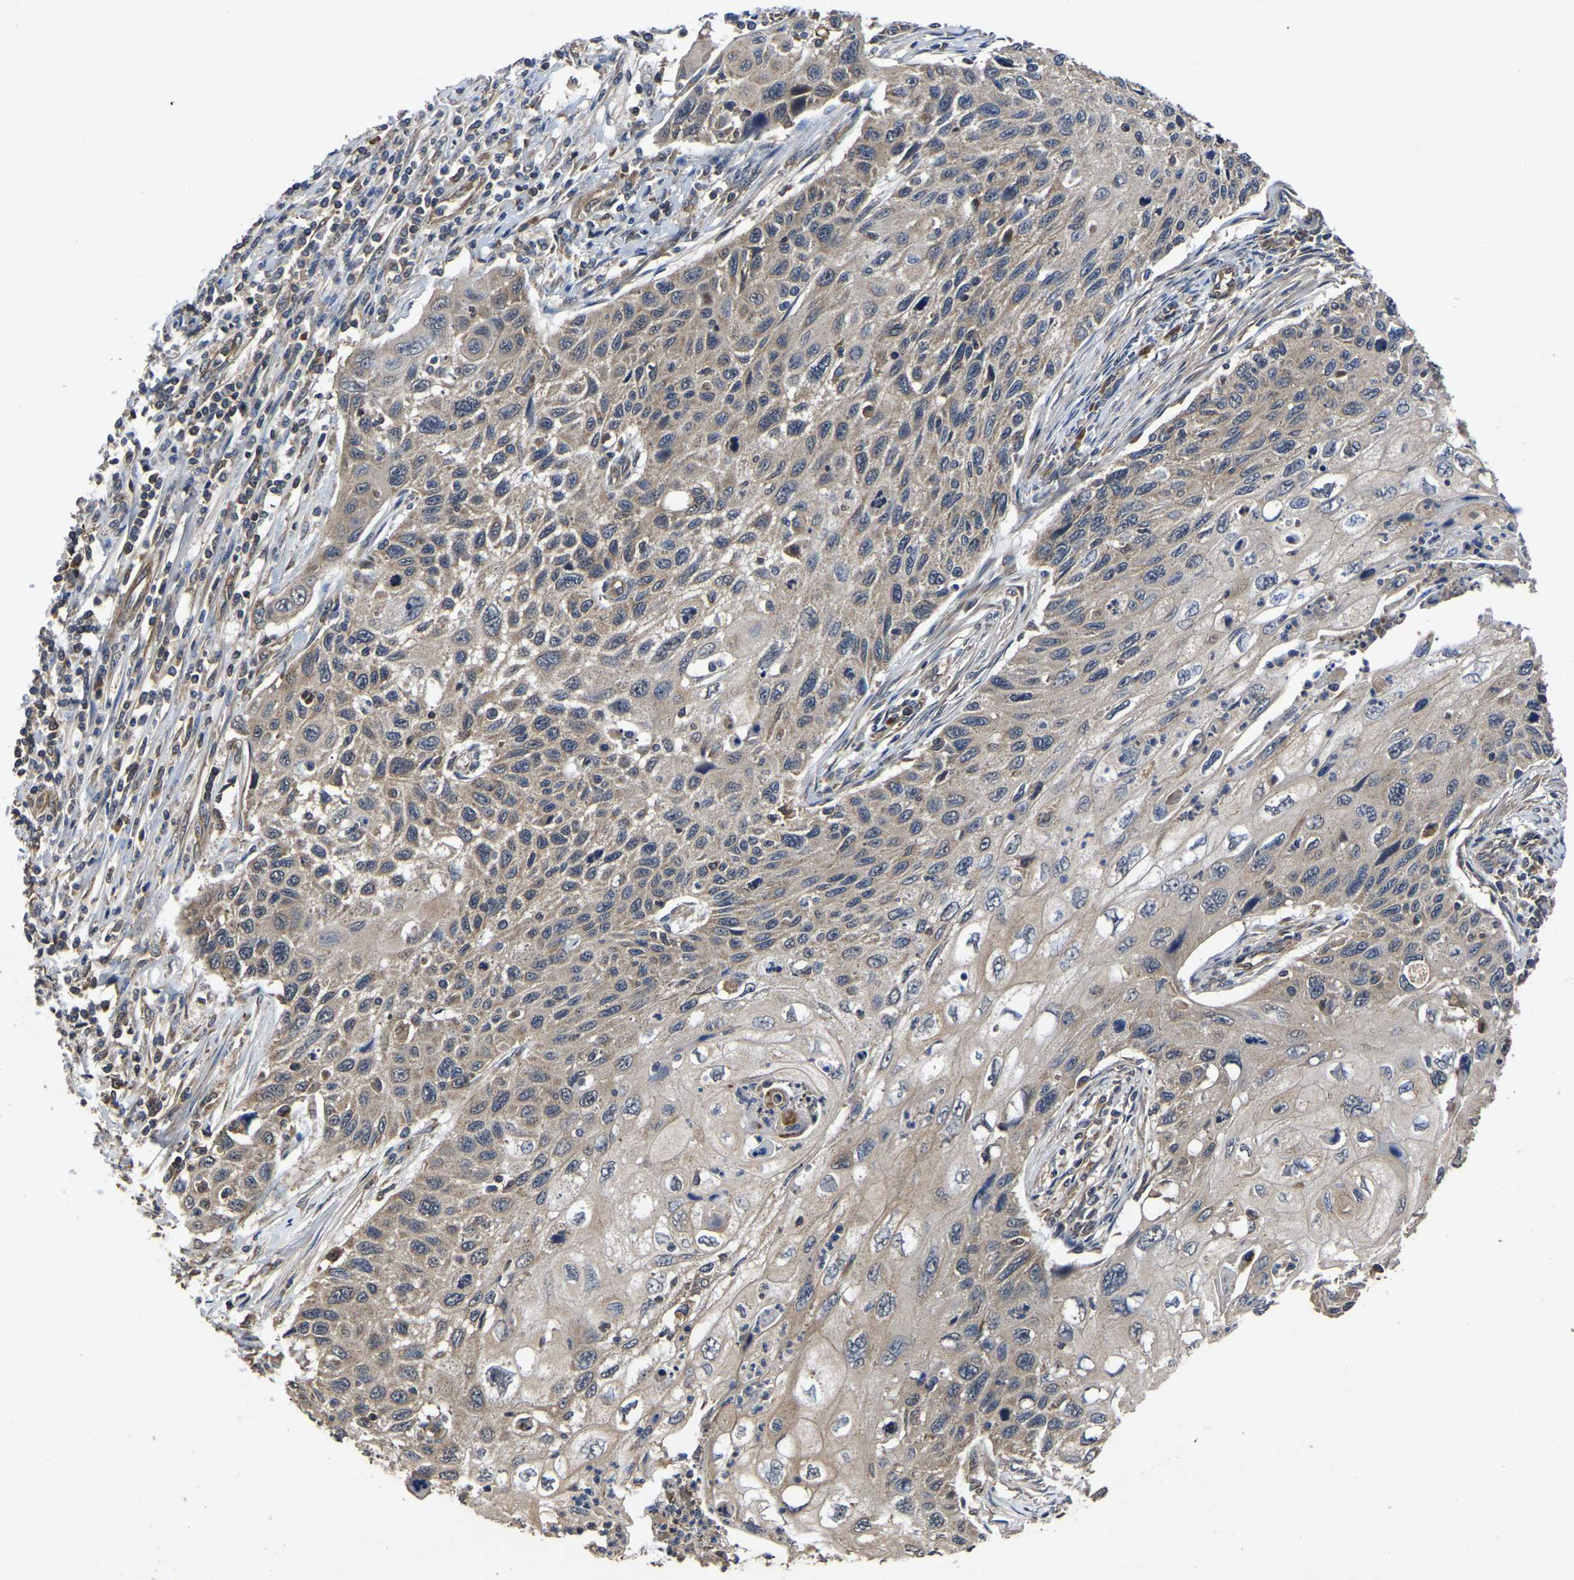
{"staining": {"intensity": "weak", "quantity": ">75%", "location": "cytoplasmic/membranous"}, "tissue": "cervical cancer", "cell_type": "Tumor cells", "image_type": "cancer", "snomed": [{"axis": "morphology", "description": "Squamous cell carcinoma, NOS"}, {"axis": "topography", "description": "Cervix"}], "caption": "The micrograph exhibits staining of cervical cancer (squamous cell carcinoma), revealing weak cytoplasmic/membranous protein staining (brown color) within tumor cells.", "gene": "CRYZL1", "patient": {"sex": "female", "age": 70}}